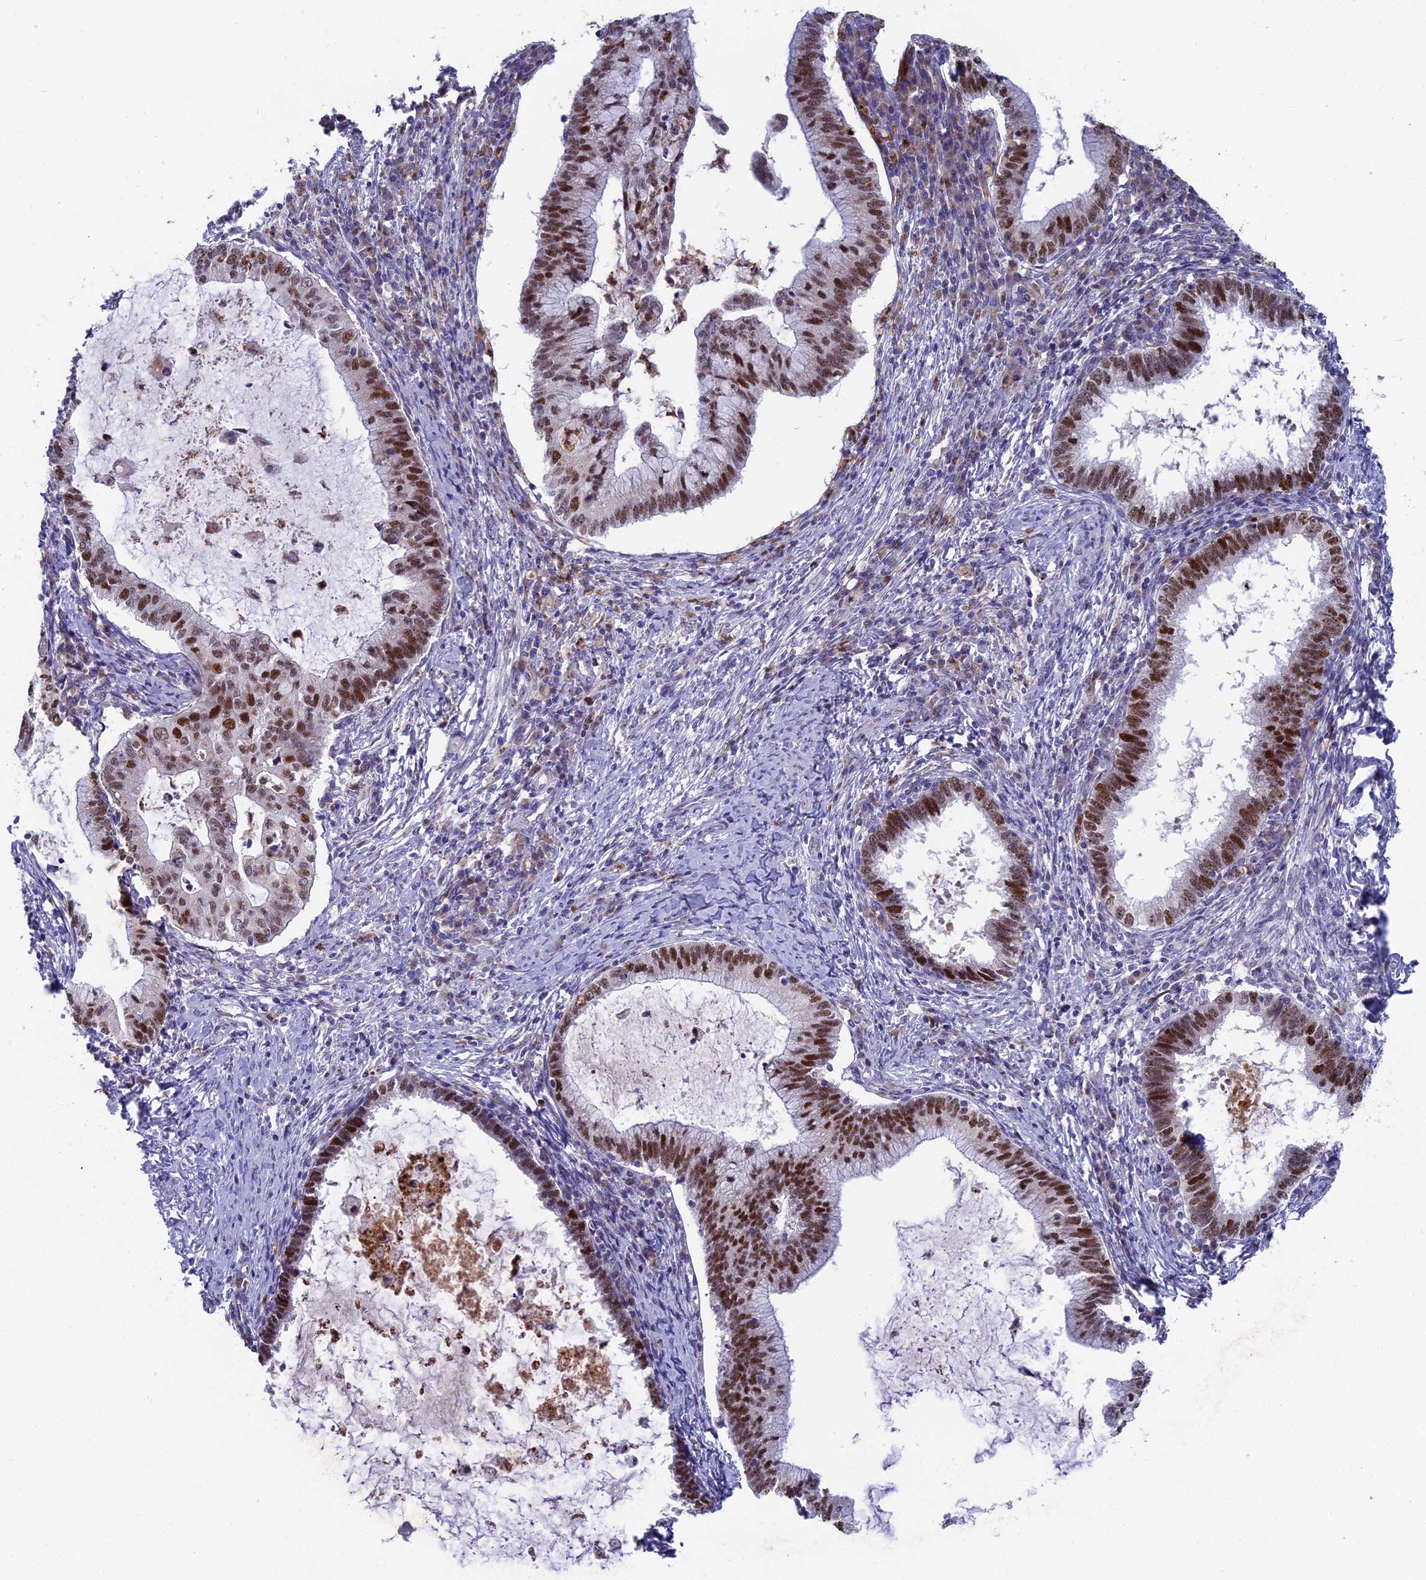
{"staining": {"intensity": "strong", "quantity": ">75%", "location": "nuclear"}, "tissue": "cervical cancer", "cell_type": "Tumor cells", "image_type": "cancer", "snomed": [{"axis": "morphology", "description": "Adenocarcinoma, NOS"}, {"axis": "topography", "description": "Cervix"}], "caption": "Strong nuclear expression is appreciated in approximately >75% of tumor cells in cervical adenocarcinoma. (brown staining indicates protein expression, while blue staining denotes nuclei).", "gene": "LIG1", "patient": {"sex": "female", "age": 36}}